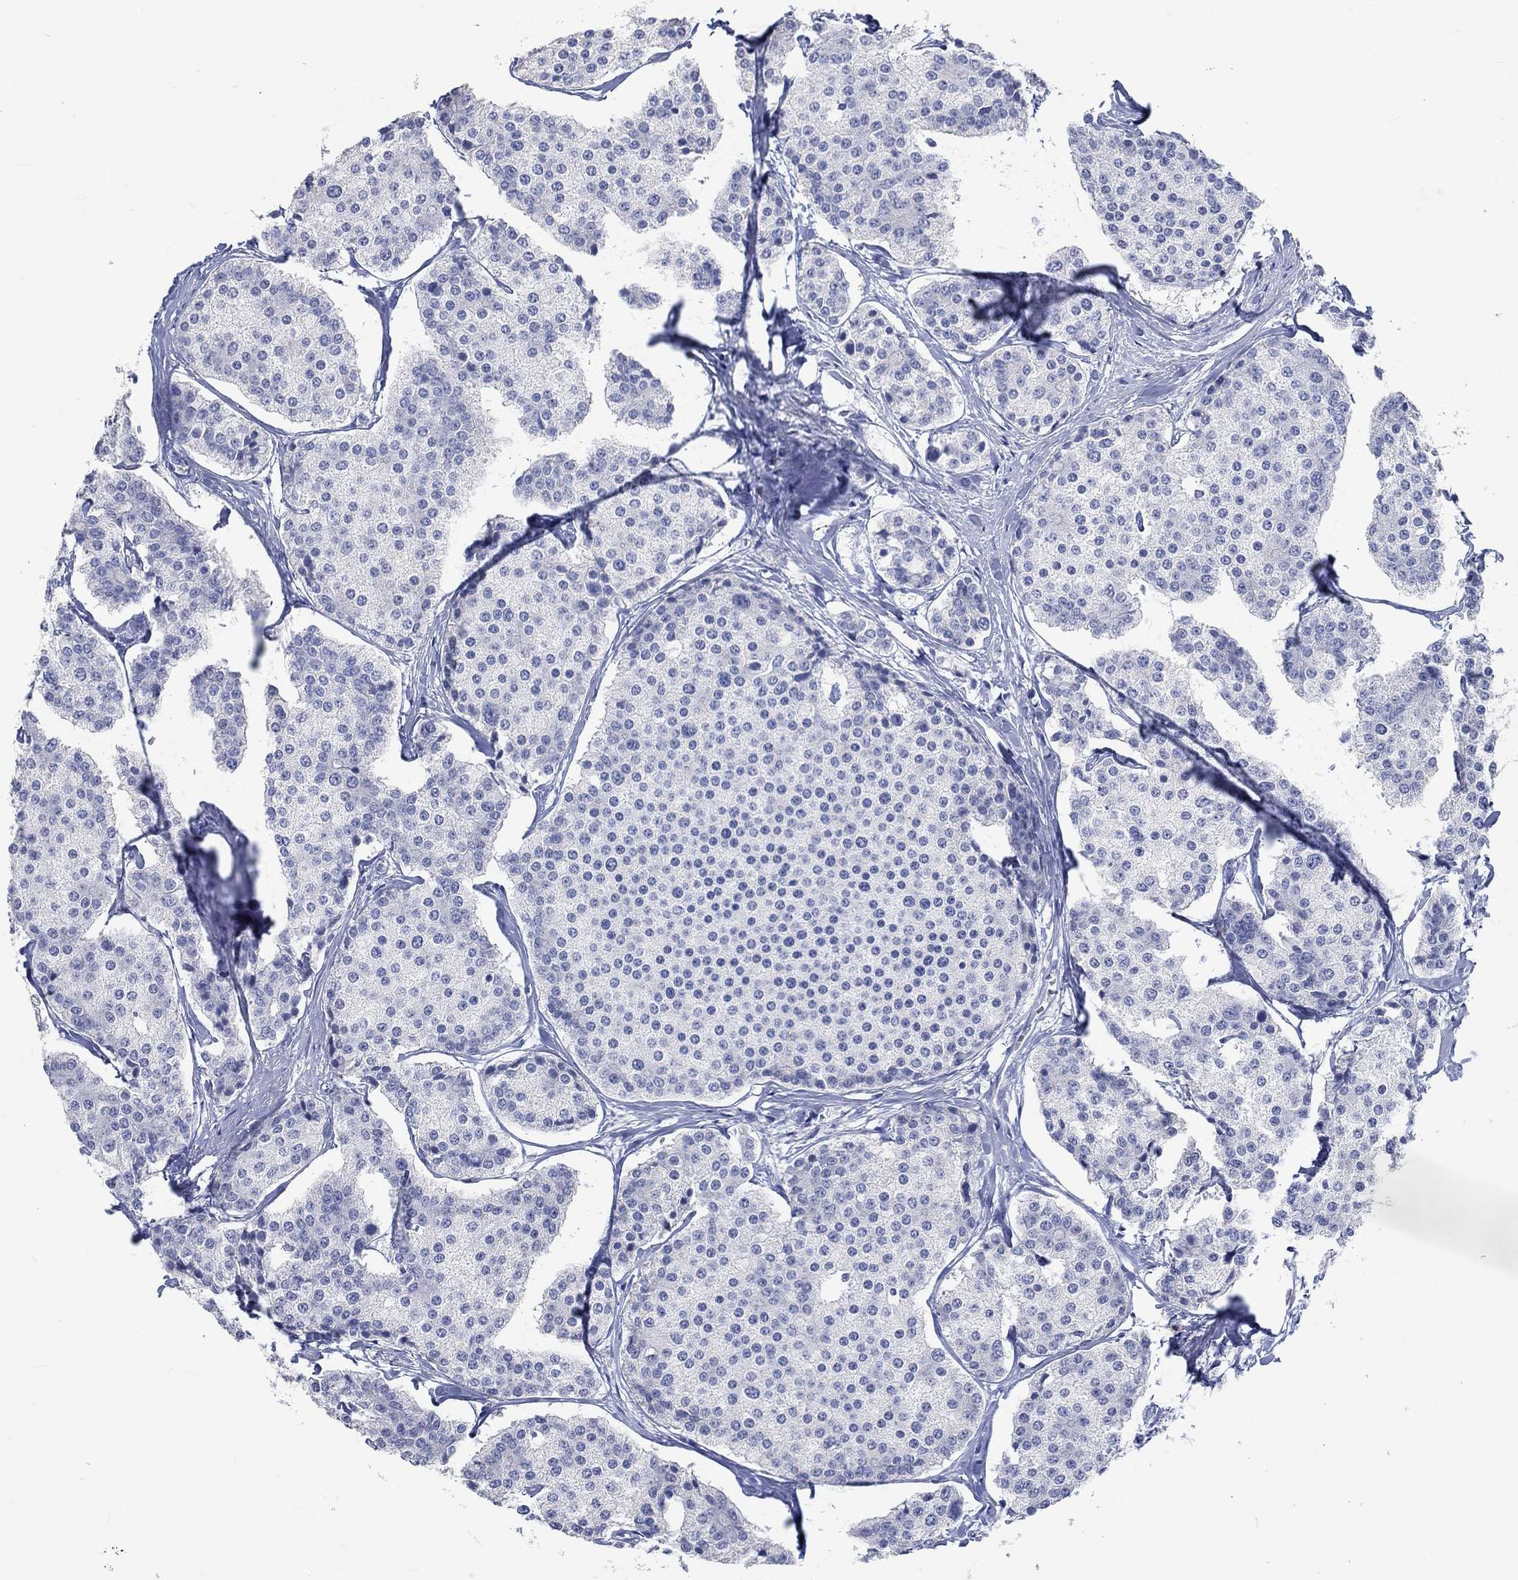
{"staining": {"intensity": "negative", "quantity": "none", "location": "none"}, "tissue": "carcinoid", "cell_type": "Tumor cells", "image_type": "cancer", "snomed": [{"axis": "morphology", "description": "Carcinoid, malignant, NOS"}, {"axis": "topography", "description": "Small intestine"}], "caption": "This histopathology image is of malignant carcinoid stained with immunohistochemistry to label a protein in brown with the nuclei are counter-stained blue. There is no staining in tumor cells.", "gene": "C4orf47", "patient": {"sex": "female", "age": 65}}